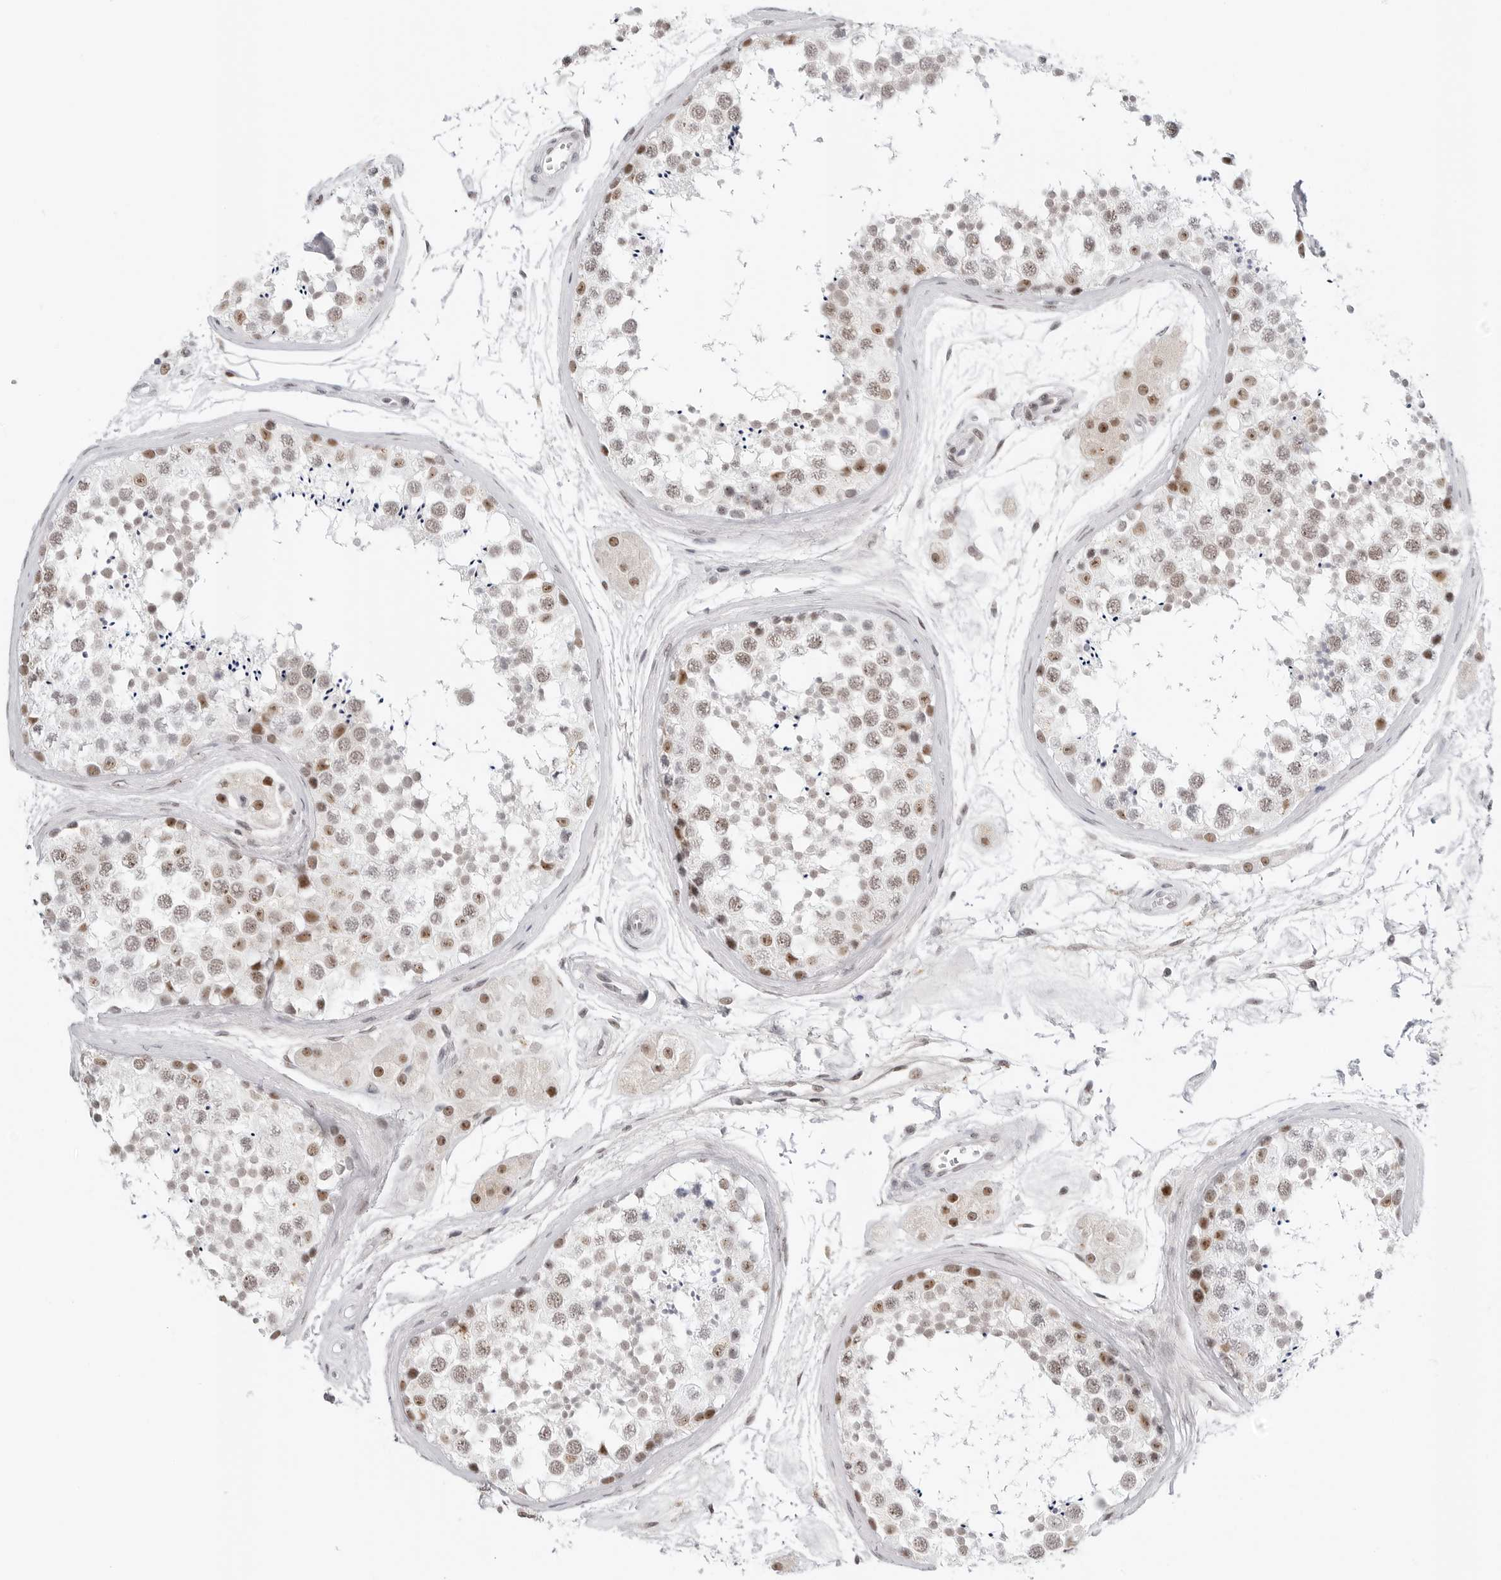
{"staining": {"intensity": "moderate", "quantity": "25%-75%", "location": "nuclear"}, "tissue": "testis", "cell_type": "Cells in seminiferous ducts", "image_type": "normal", "snomed": [{"axis": "morphology", "description": "Normal tissue, NOS"}, {"axis": "topography", "description": "Testis"}], "caption": "DAB (3,3'-diaminobenzidine) immunohistochemical staining of normal testis demonstrates moderate nuclear protein expression in approximately 25%-75% of cells in seminiferous ducts.", "gene": "WRAP53", "patient": {"sex": "male", "age": 56}}